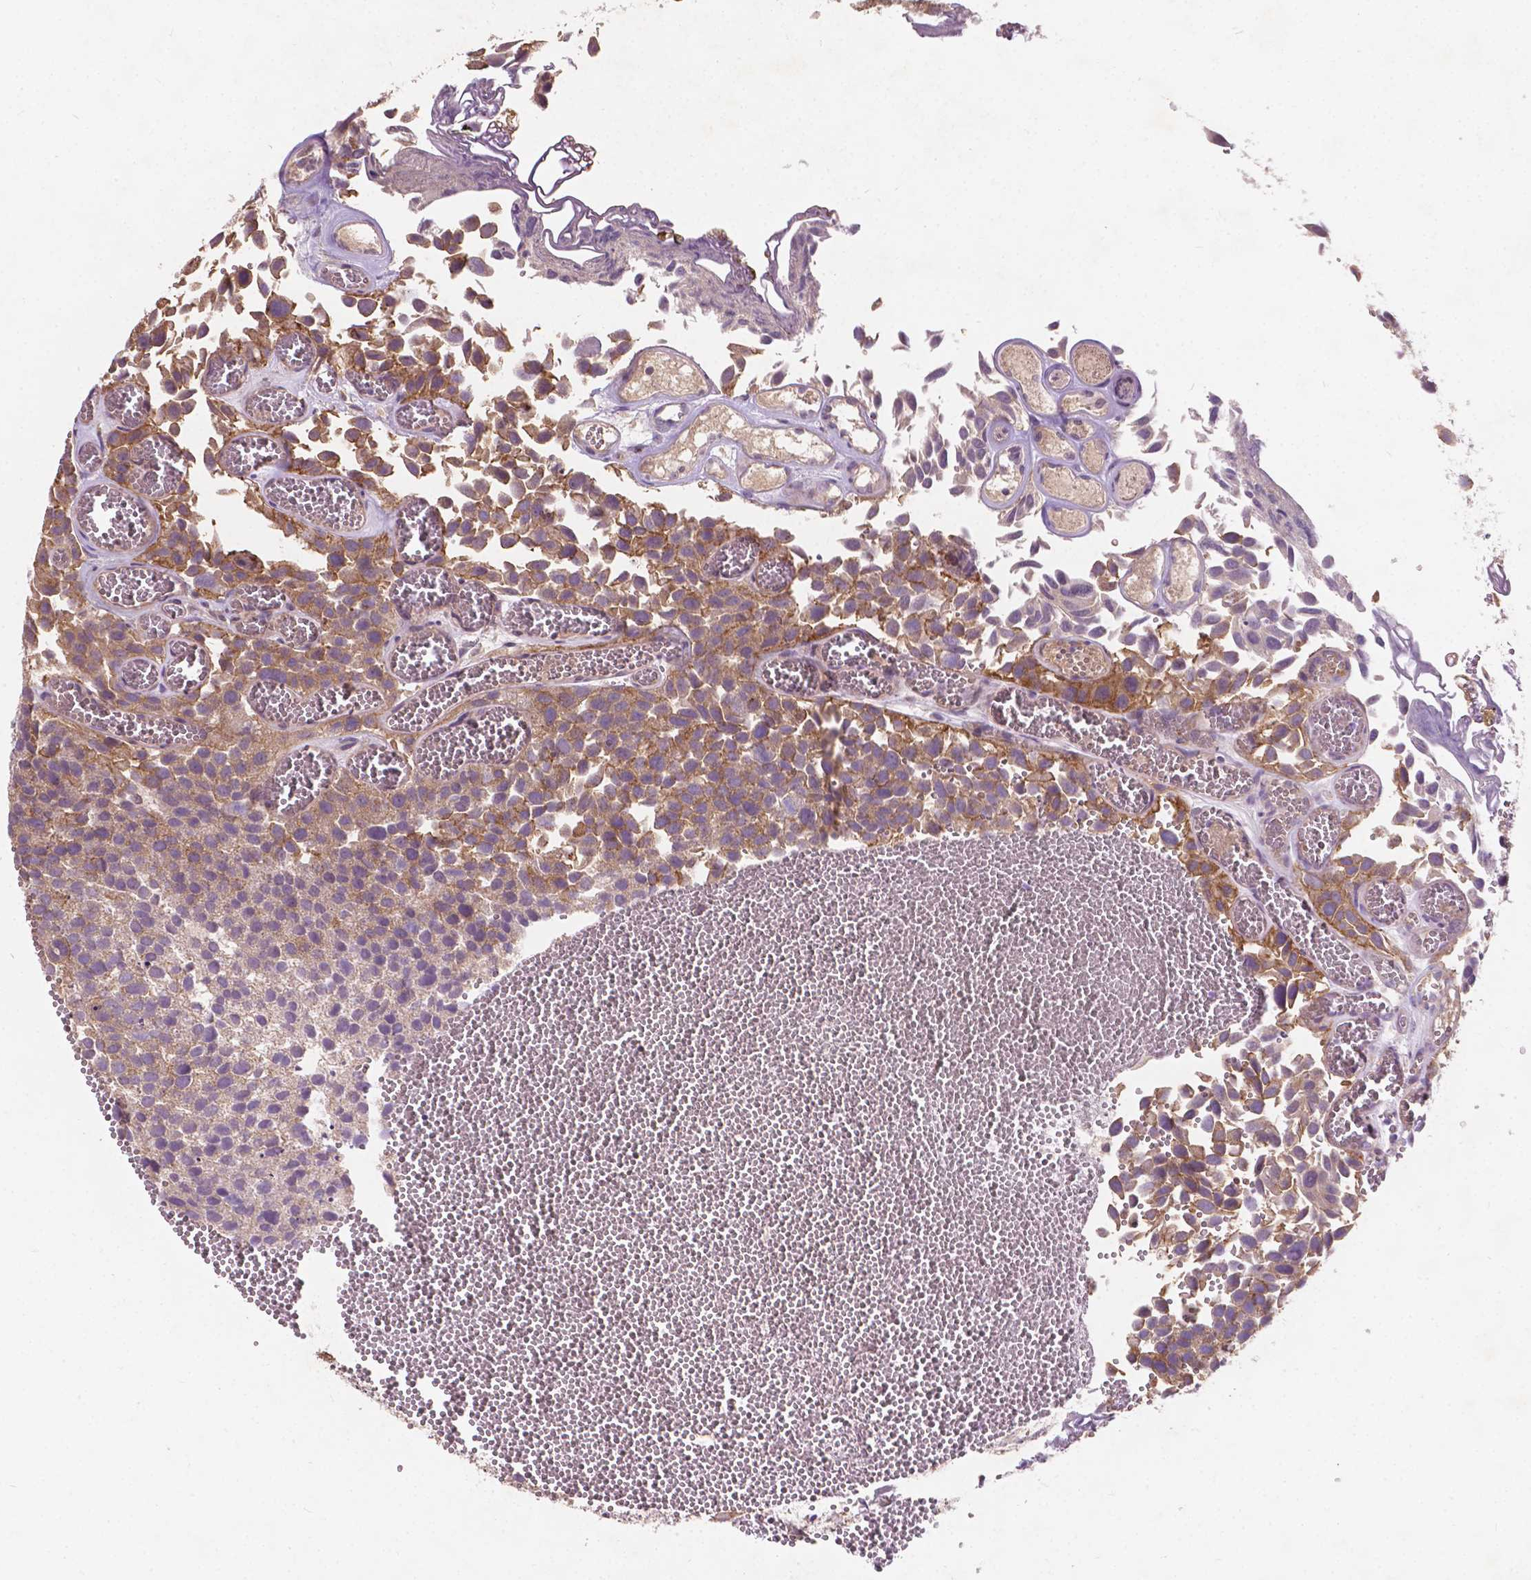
{"staining": {"intensity": "moderate", "quantity": ">75%", "location": "cytoplasmic/membranous"}, "tissue": "urothelial cancer", "cell_type": "Tumor cells", "image_type": "cancer", "snomed": [{"axis": "morphology", "description": "Urothelial carcinoma, Low grade"}, {"axis": "topography", "description": "Urinary bladder"}], "caption": "Urothelial cancer was stained to show a protein in brown. There is medium levels of moderate cytoplasmic/membranous positivity in about >75% of tumor cells. (DAB (3,3'-diaminobenzidine) = brown stain, brightfield microscopy at high magnification).", "gene": "DUSP16", "patient": {"sex": "female", "age": 69}}